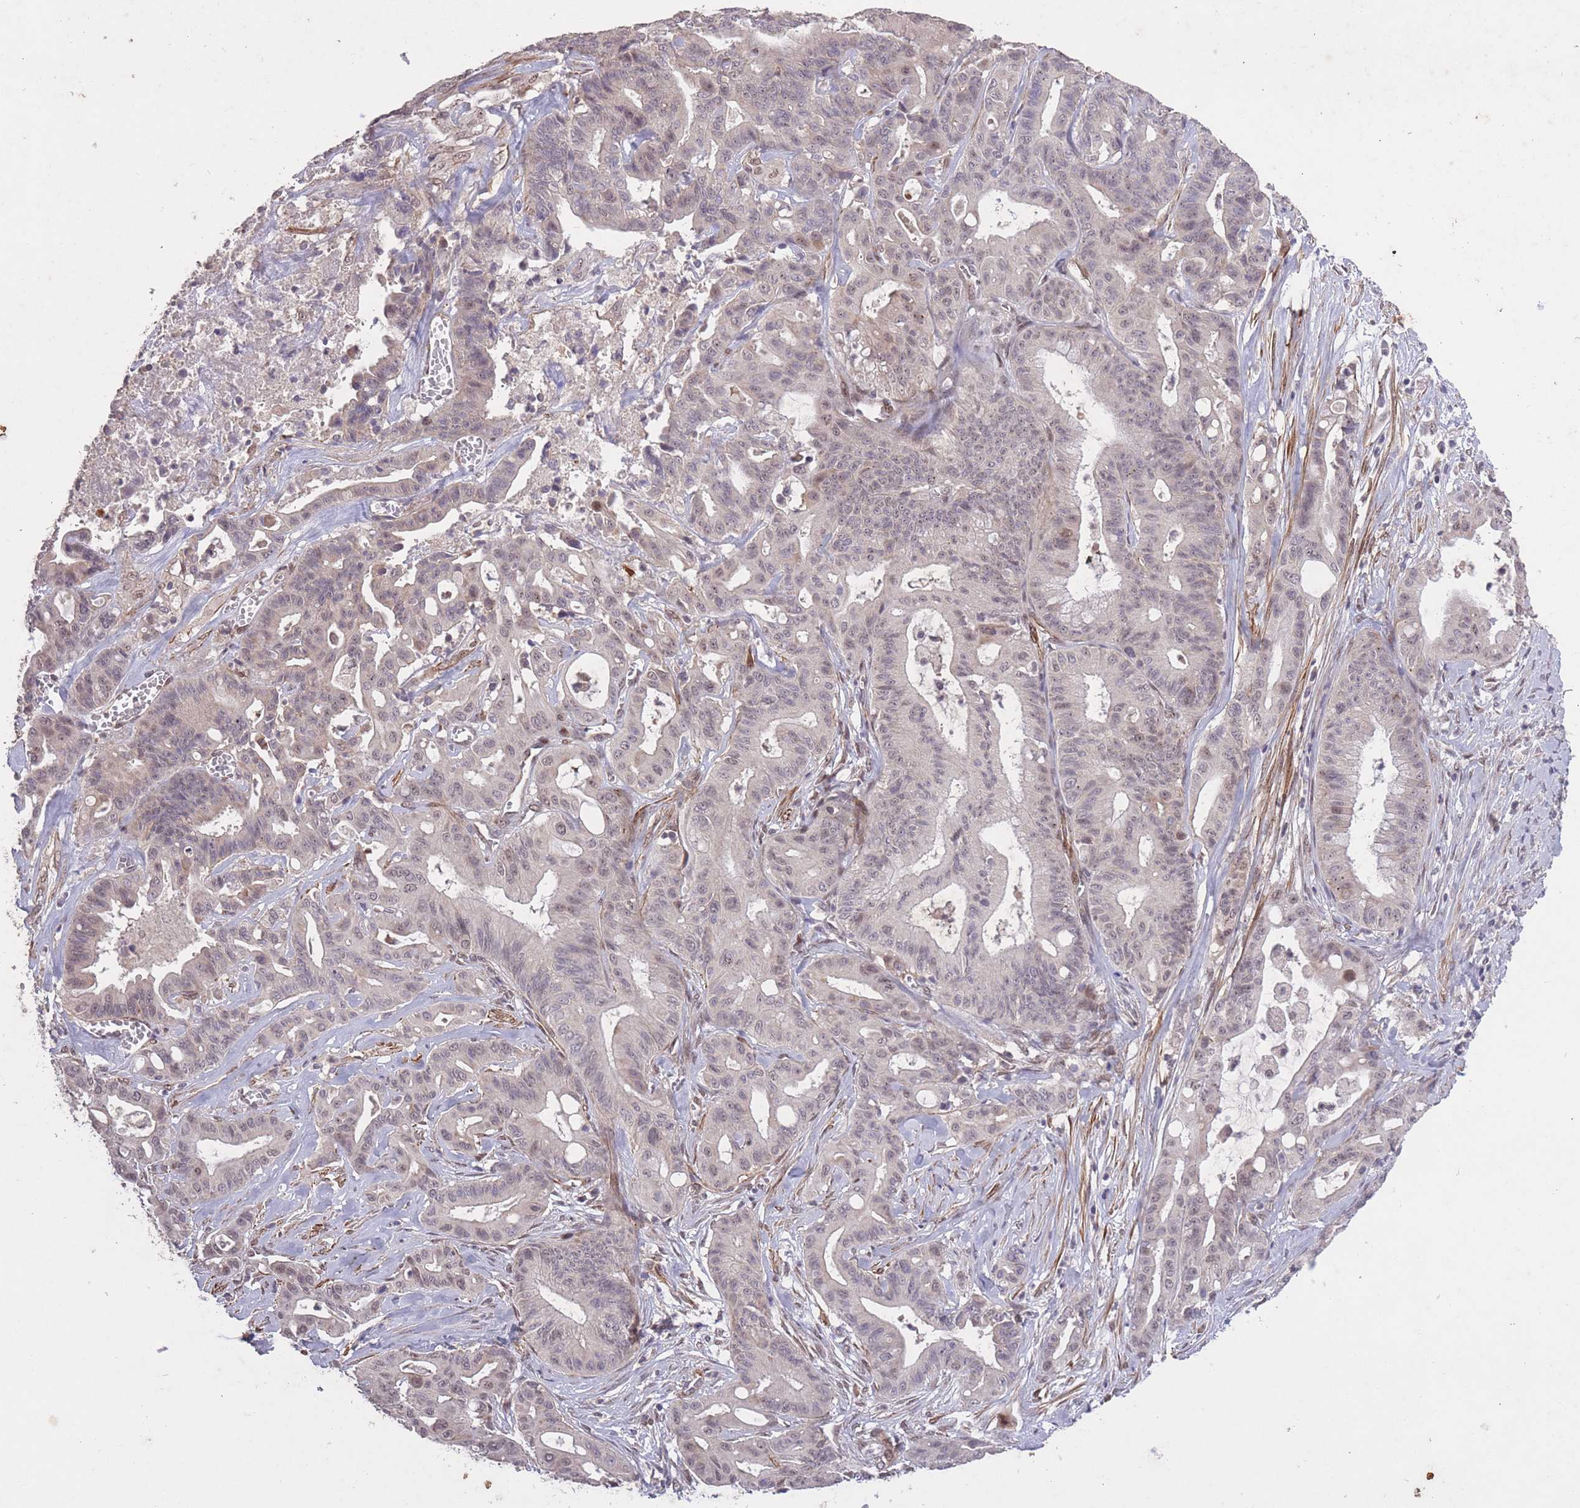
{"staining": {"intensity": "weak", "quantity": "25%-75%", "location": "nuclear"}, "tissue": "ovarian cancer", "cell_type": "Tumor cells", "image_type": "cancer", "snomed": [{"axis": "morphology", "description": "Cystadenocarcinoma, mucinous, NOS"}, {"axis": "topography", "description": "Ovary"}], "caption": "An IHC micrograph of neoplastic tissue is shown. Protein staining in brown highlights weak nuclear positivity in ovarian cancer (mucinous cystadenocarcinoma) within tumor cells.", "gene": "CBX6", "patient": {"sex": "female", "age": 70}}